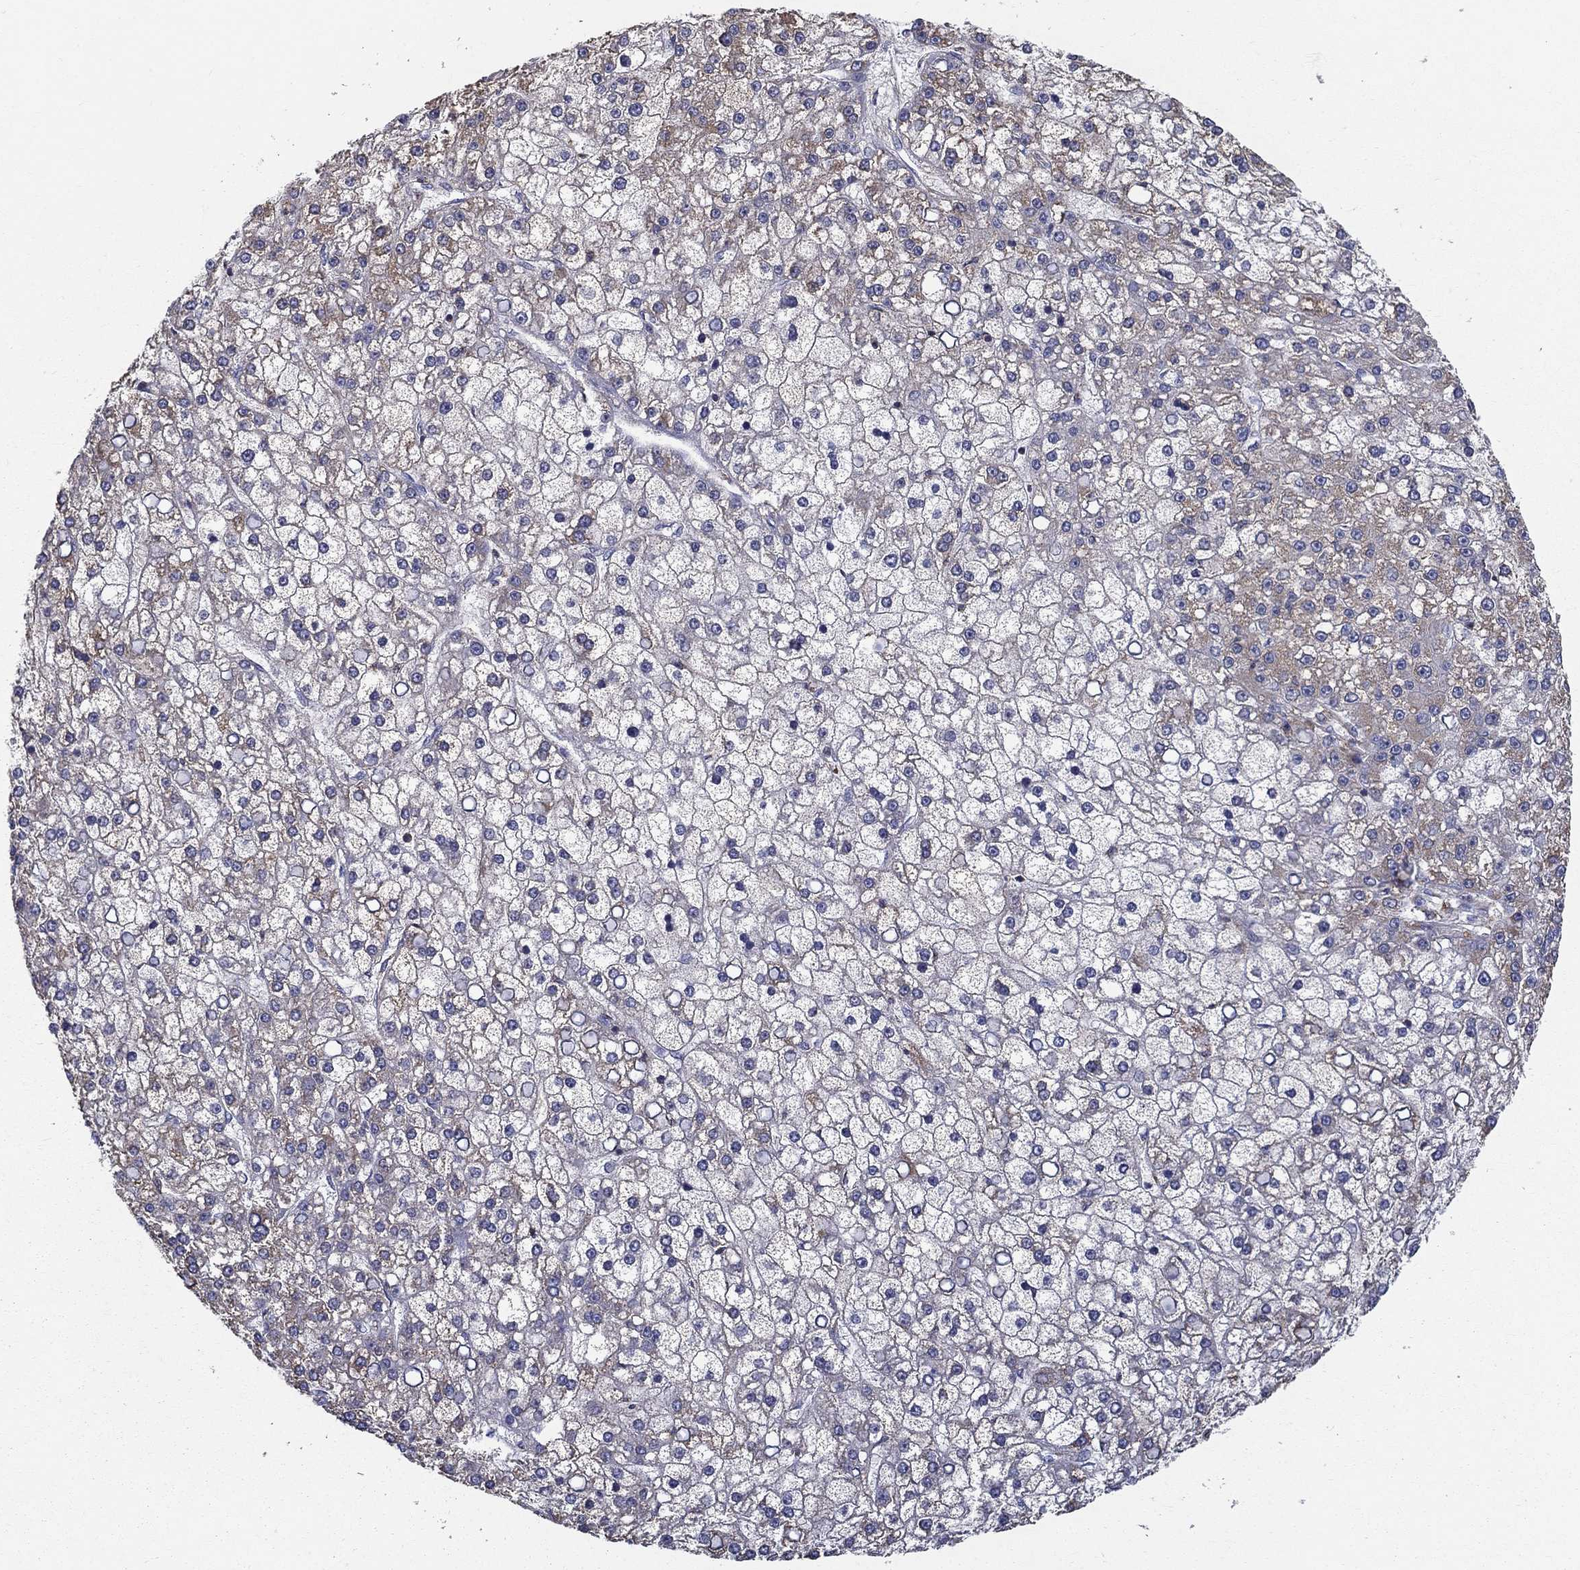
{"staining": {"intensity": "moderate", "quantity": "<25%", "location": "cytoplasmic/membranous"}, "tissue": "liver cancer", "cell_type": "Tumor cells", "image_type": "cancer", "snomed": [{"axis": "morphology", "description": "Carcinoma, Hepatocellular, NOS"}, {"axis": "topography", "description": "Liver"}], "caption": "Protein expression by IHC displays moderate cytoplasmic/membranous staining in about <25% of tumor cells in liver cancer.", "gene": "NME5", "patient": {"sex": "male", "age": 67}}